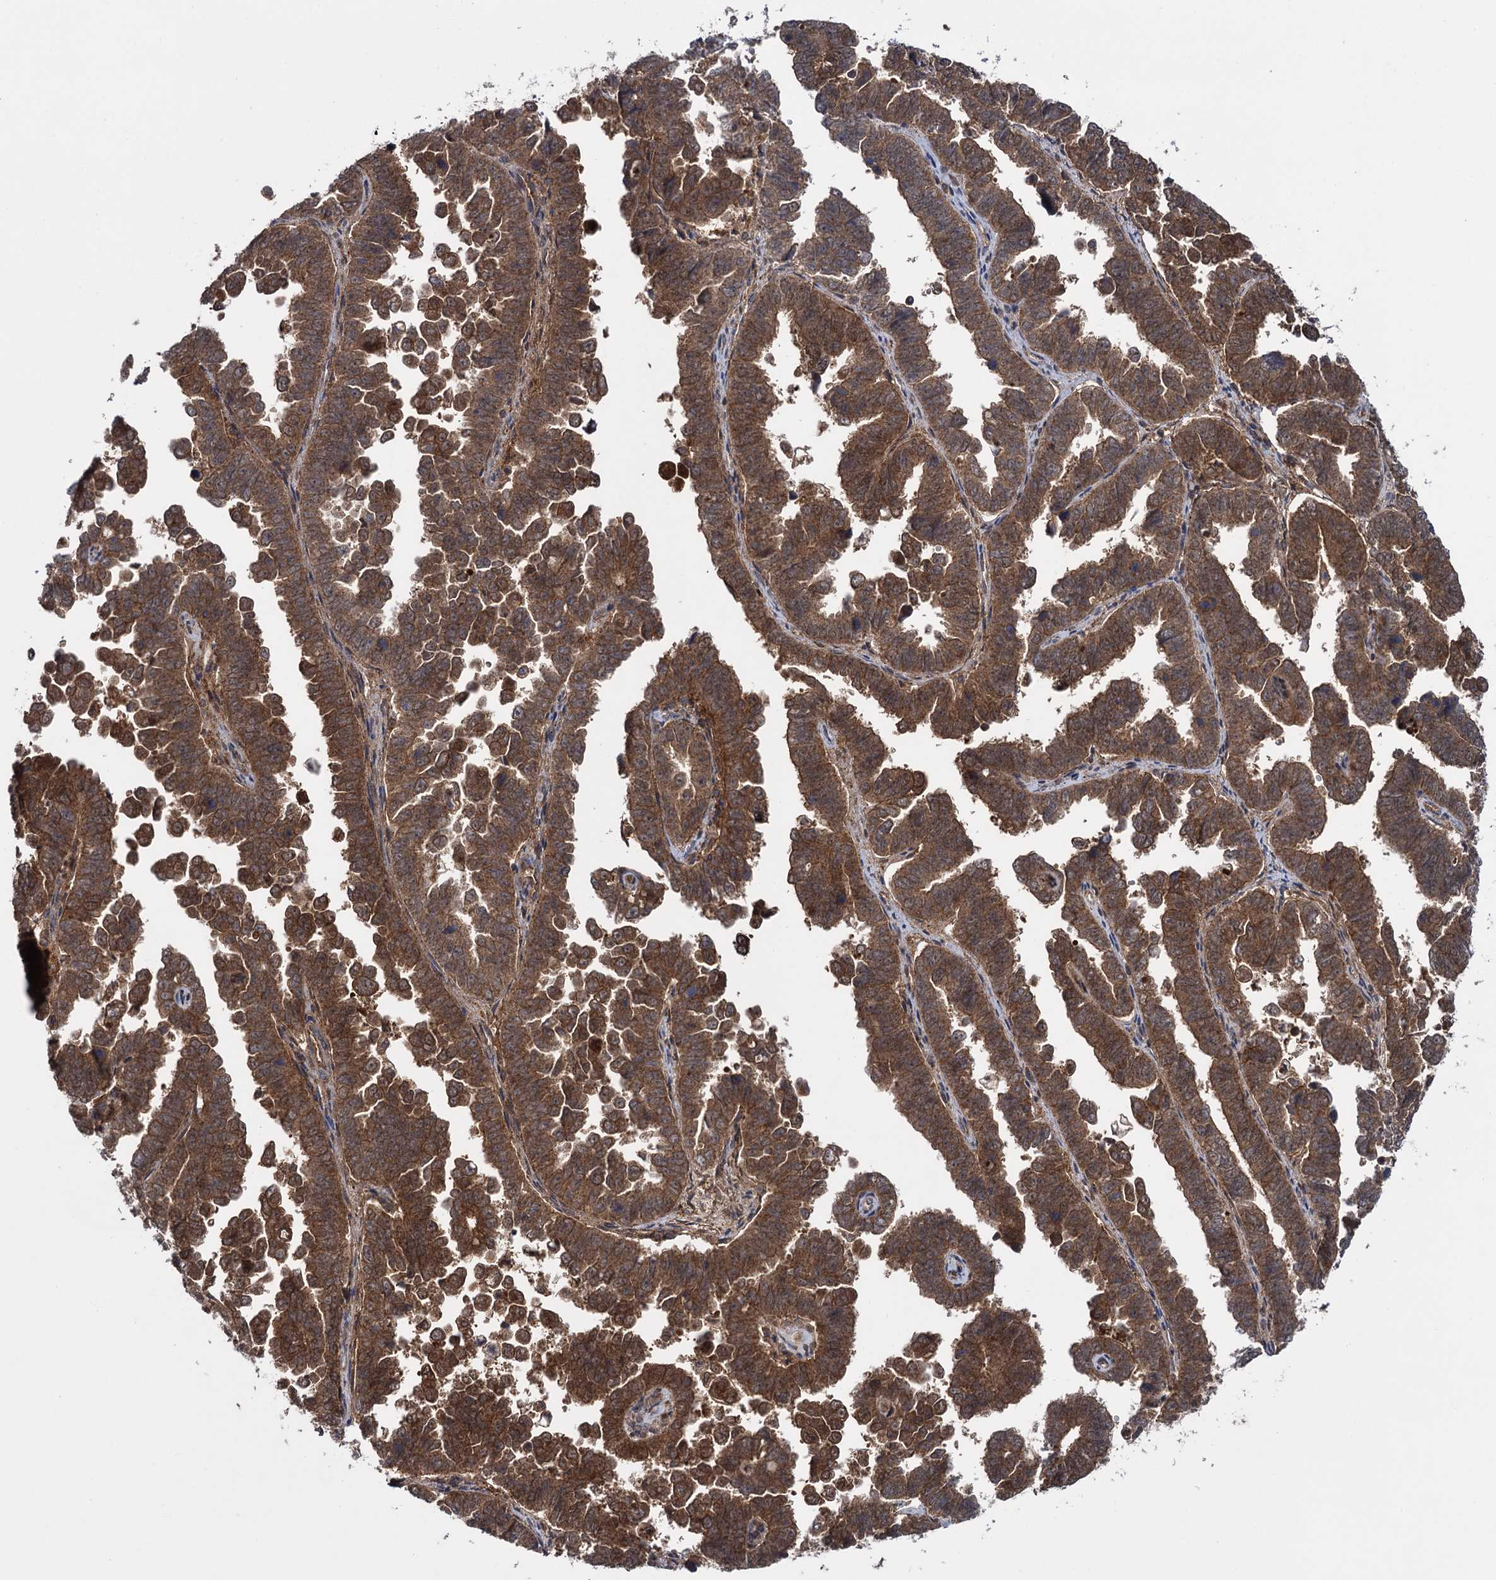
{"staining": {"intensity": "strong", "quantity": ">75%", "location": "cytoplasmic/membranous"}, "tissue": "endometrial cancer", "cell_type": "Tumor cells", "image_type": "cancer", "snomed": [{"axis": "morphology", "description": "Adenocarcinoma, NOS"}, {"axis": "topography", "description": "Endometrium"}], "caption": "Protein staining of endometrial adenocarcinoma tissue shows strong cytoplasmic/membranous positivity in approximately >75% of tumor cells.", "gene": "GLO1", "patient": {"sex": "female", "age": 75}}